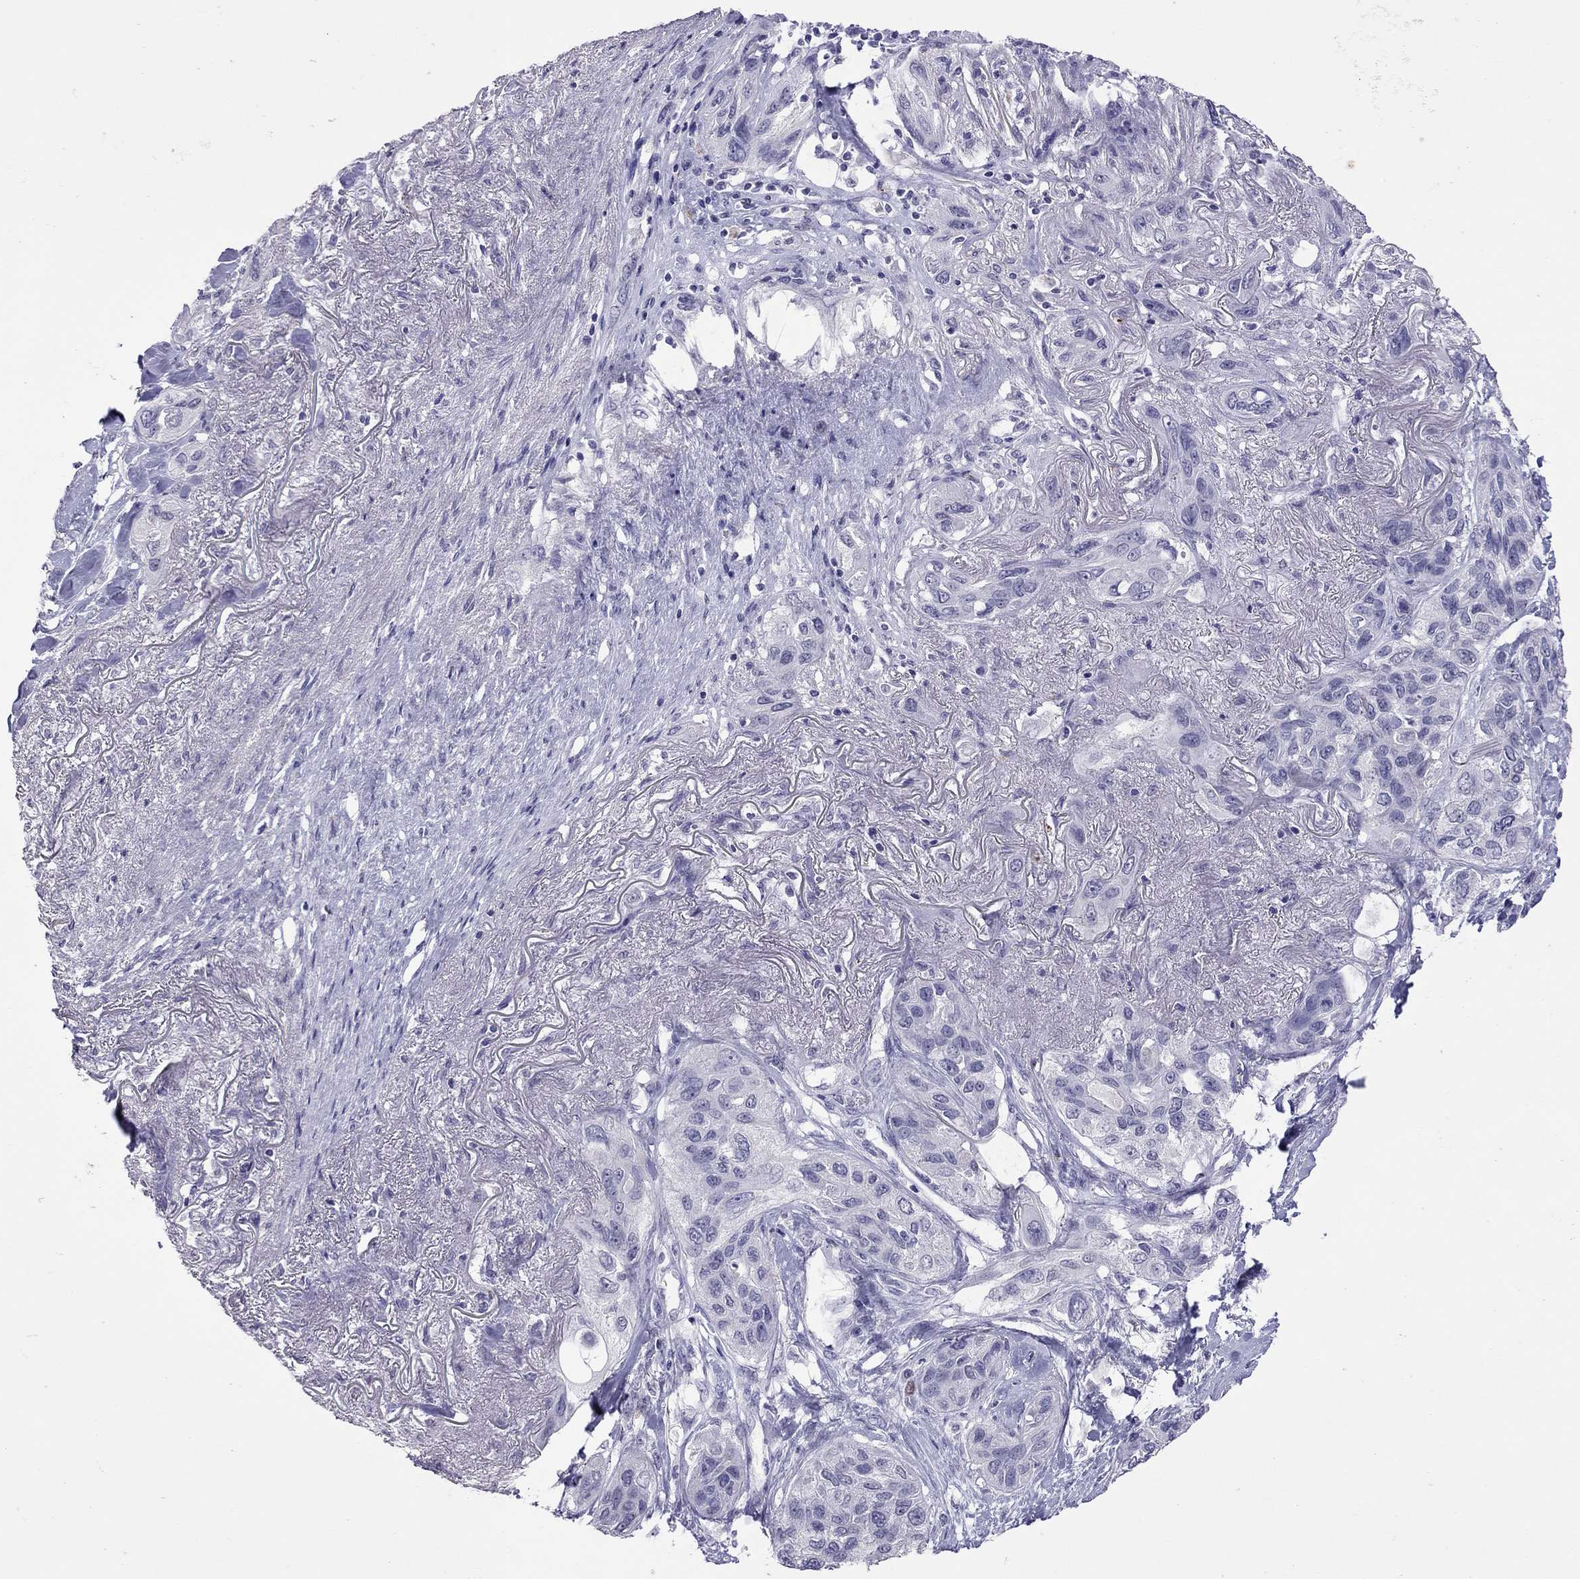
{"staining": {"intensity": "negative", "quantity": "none", "location": "none"}, "tissue": "lung cancer", "cell_type": "Tumor cells", "image_type": "cancer", "snomed": [{"axis": "morphology", "description": "Squamous cell carcinoma, NOS"}, {"axis": "topography", "description": "Lung"}], "caption": "The micrograph reveals no staining of tumor cells in lung cancer.", "gene": "SLAMF1", "patient": {"sex": "female", "age": 70}}